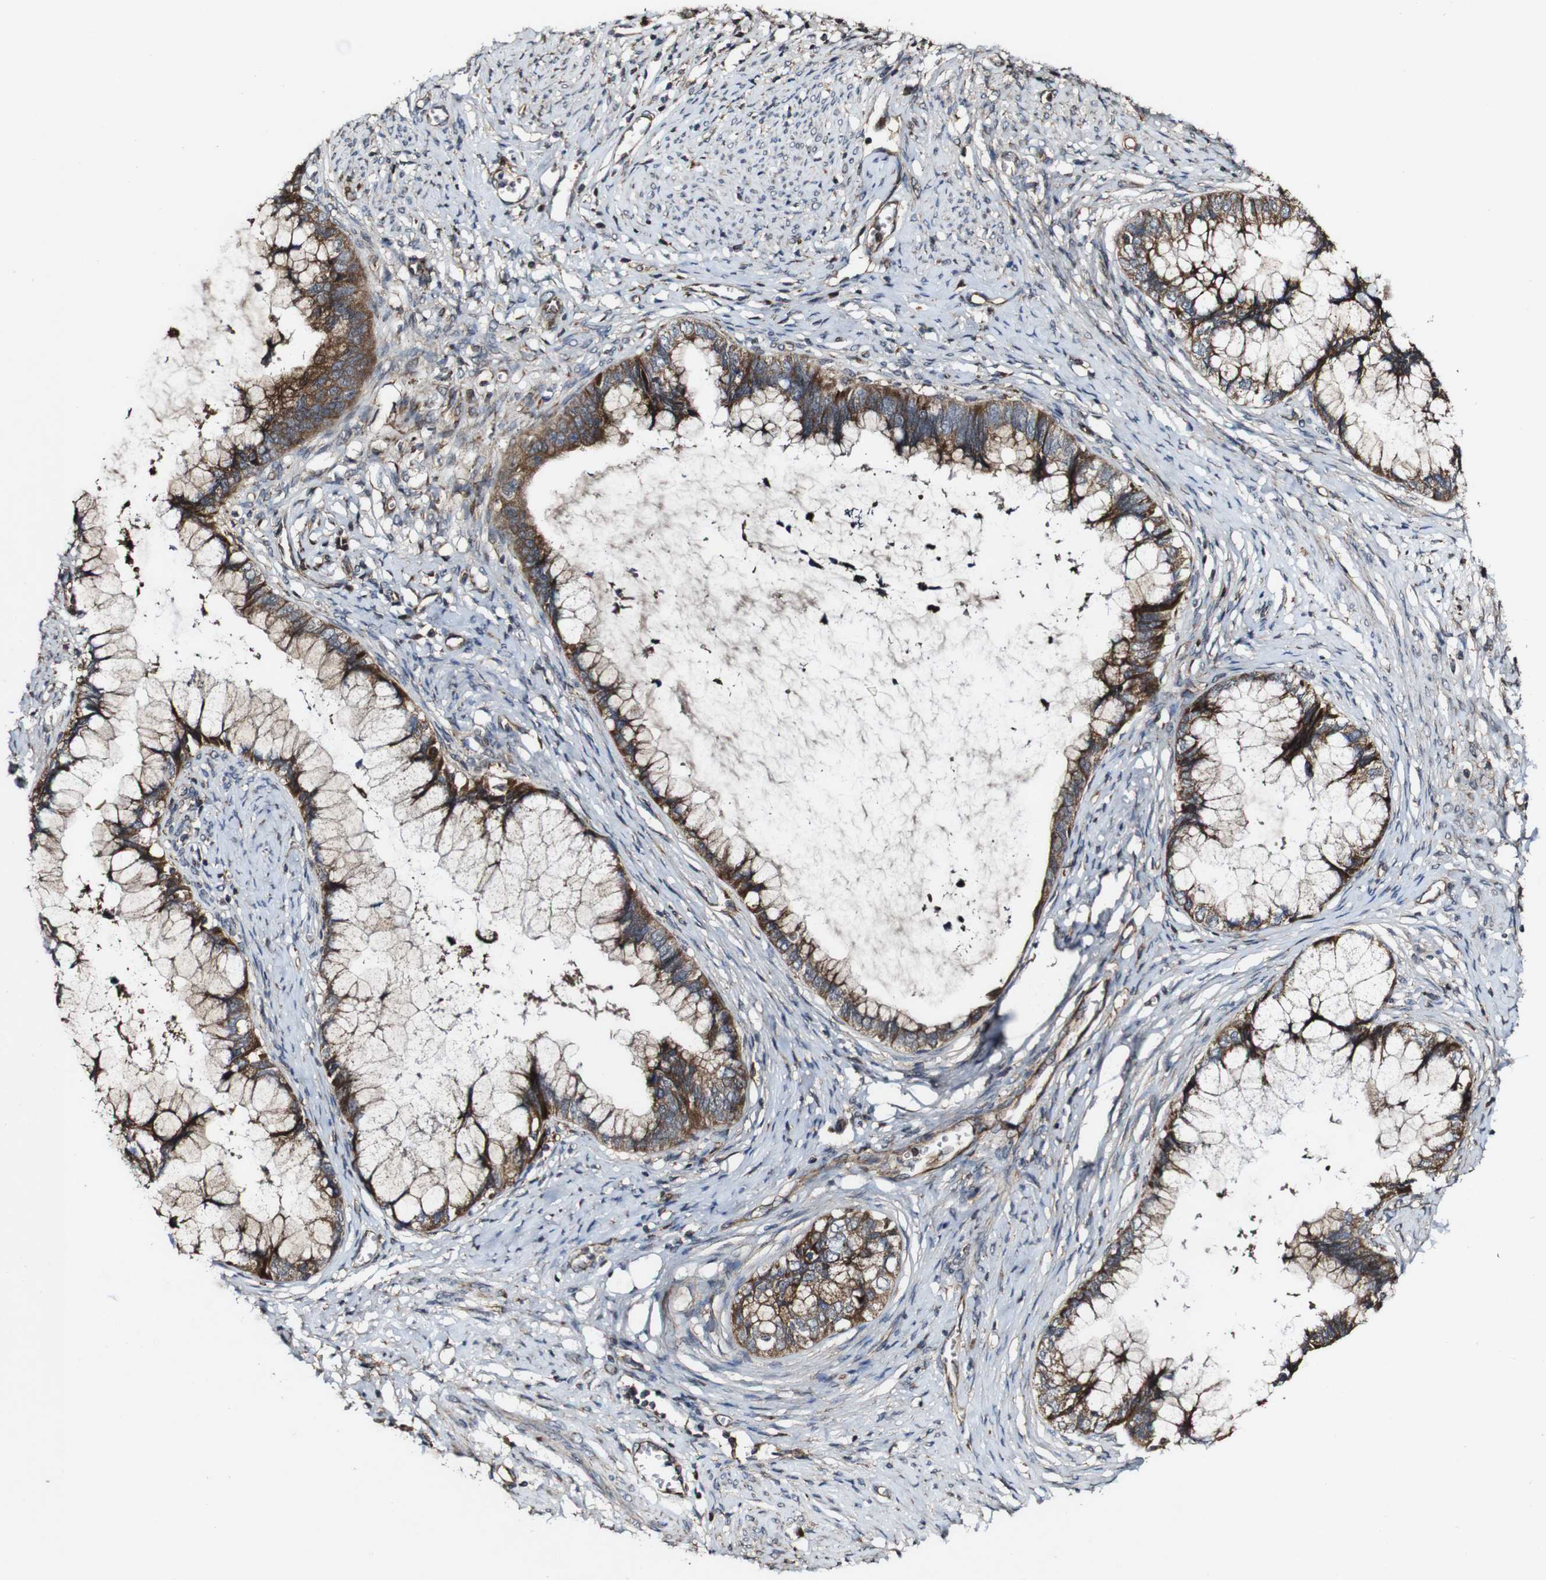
{"staining": {"intensity": "strong", "quantity": ">75%", "location": "cytoplasmic/membranous"}, "tissue": "cervical cancer", "cell_type": "Tumor cells", "image_type": "cancer", "snomed": [{"axis": "morphology", "description": "Adenocarcinoma, NOS"}, {"axis": "topography", "description": "Cervix"}], "caption": "Tumor cells reveal high levels of strong cytoplasmic/membranous positivity in approximately >75% of cells in human cervical cancer (adenocarcinoma). (IHC, brightfield microscopy, high magnification).", "gene": "BTN3A3", "patient": {"sex": "female", "age": 44}}